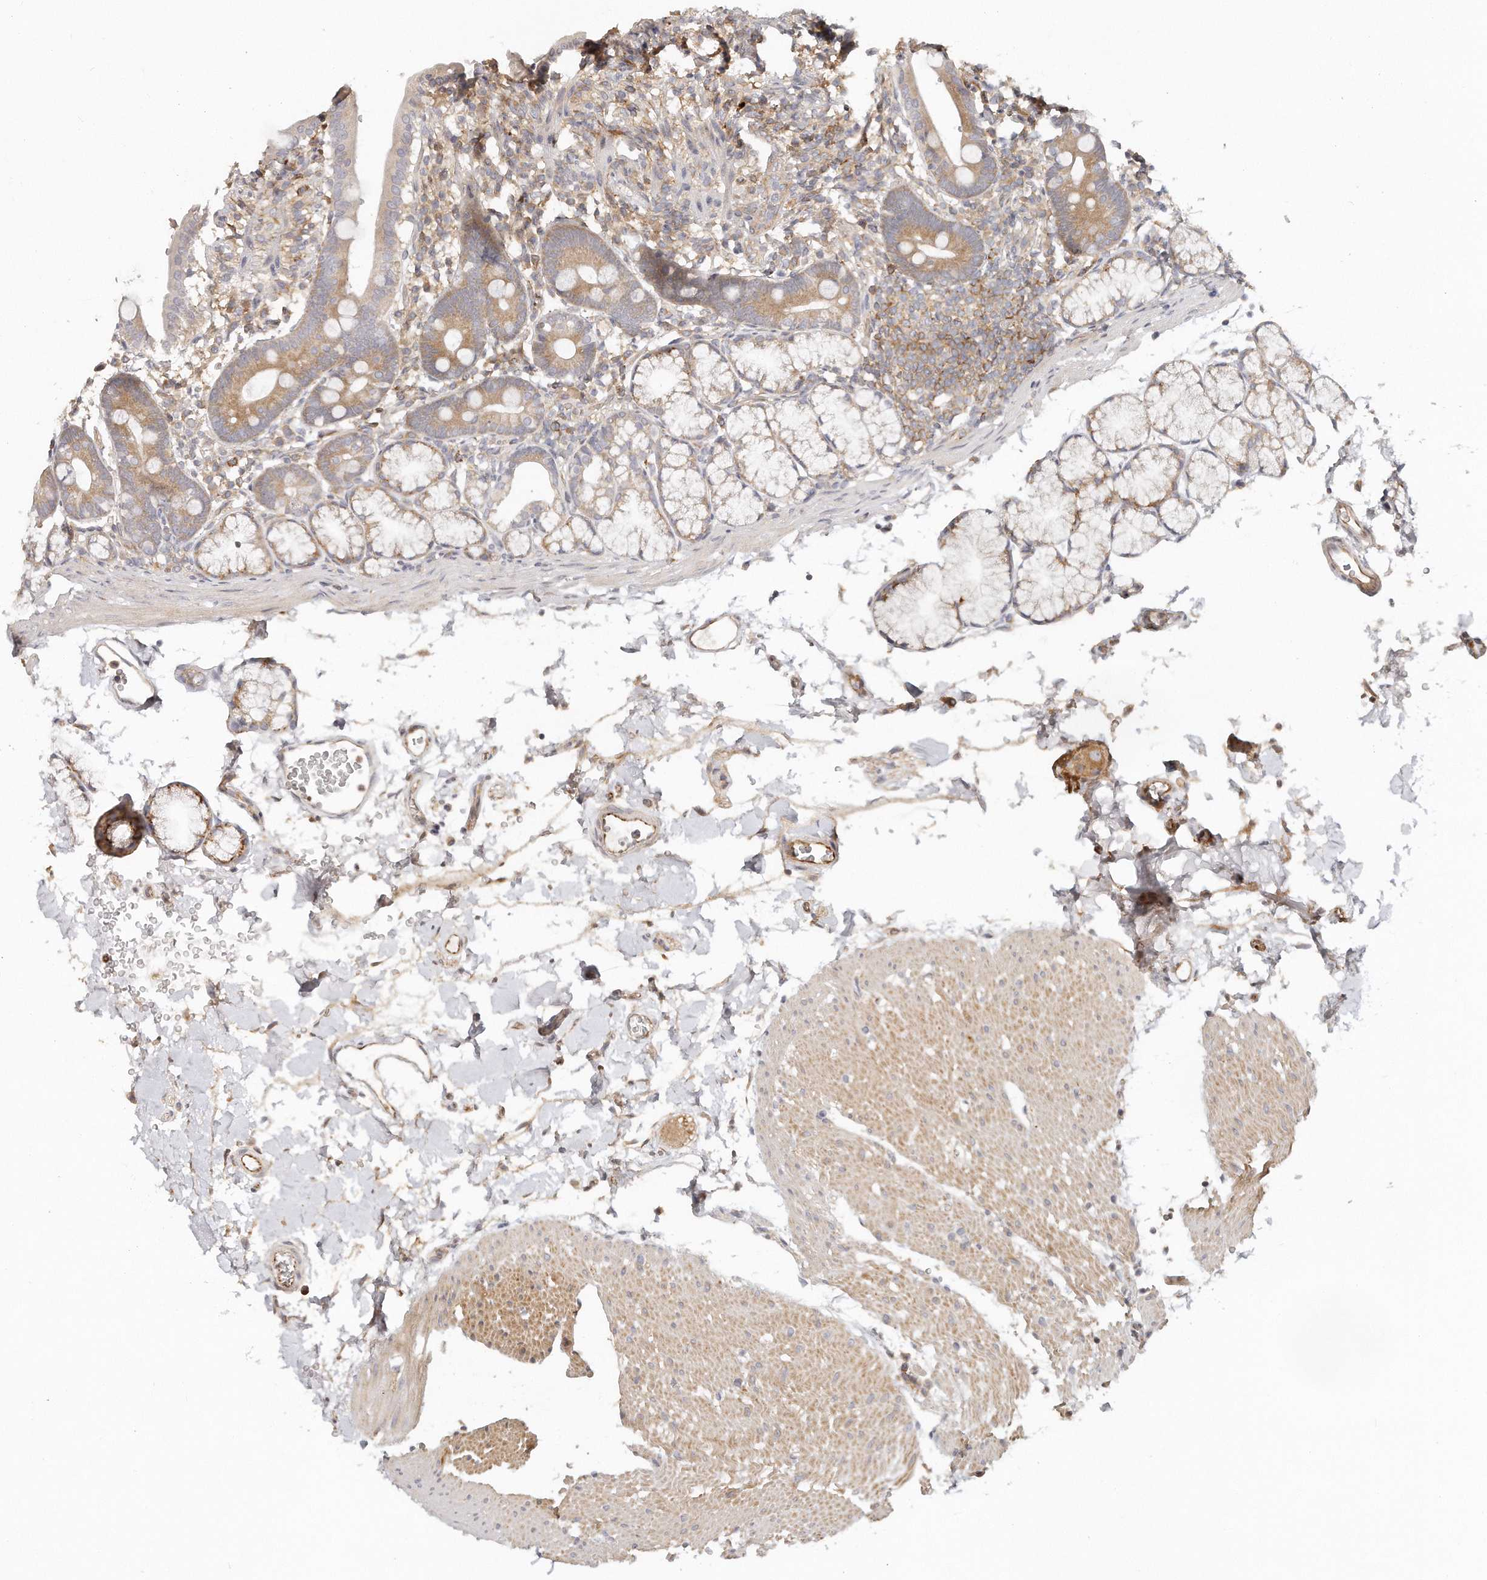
{"staining": {"intensity": "moderate", "quantity": "25%-75%", "location": "cytoplasmic/membranous"}, "tissue": "duodenum", "cell_type": "Glandular cells", "image_type": "normal", "snomed": [{"axis": "morphology", "description": "Normal tissue, NOS"}, {"axis": "topography", "description": "Duodenum"}], "caption": "Immunohistochemical staining of unremarkable human duodenum displays medium levels of moderate cytoplasmic/membranous positivity in about 25%-75% of glandular cells.", "gene": "TTLL4", "patient": {"sex": "male", "age": 55}}